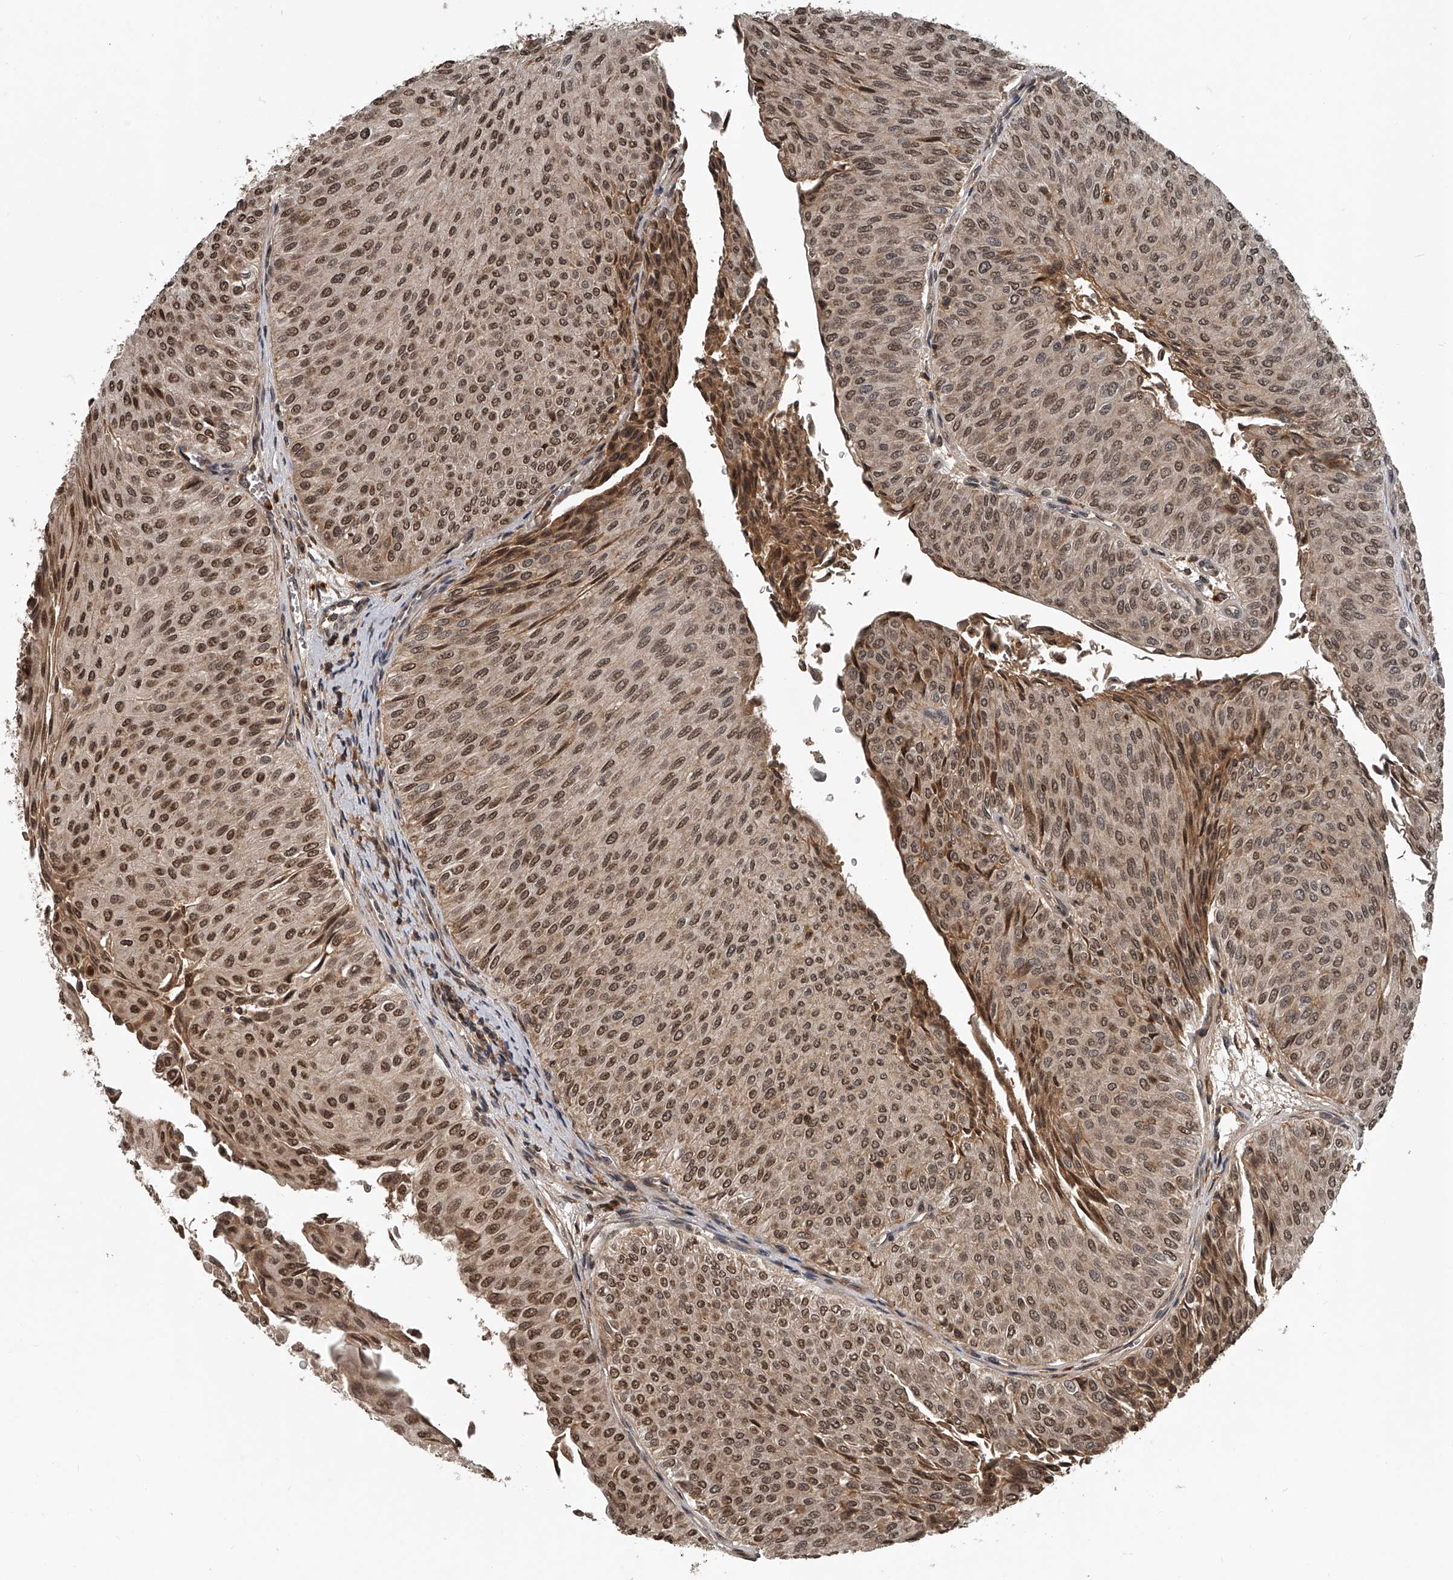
{"staining": {"intensity": "moderate", "quantity": ">75%", "location": "cytoplasmic/membranous,nuclear"}, "tissue": "urothelial cancer", "cell_type": "Tumor cells", "image_type": "cancer", "snomed": [{"axis": "morphology", "description": "Urothelial carcinoma, Low grade"}, {"axis": "topography", "description": "Urinary bladder"}], "caption": "Immunohistochemical staining of urothelial carcinoma (low-grade) shows medium levels of moderate cytoplasmic/membranous and nuclear protein expression in about >75% of tumor cells.", "gene": "PLEKHG1", "patient": {"sex": "male", "age": 78}}